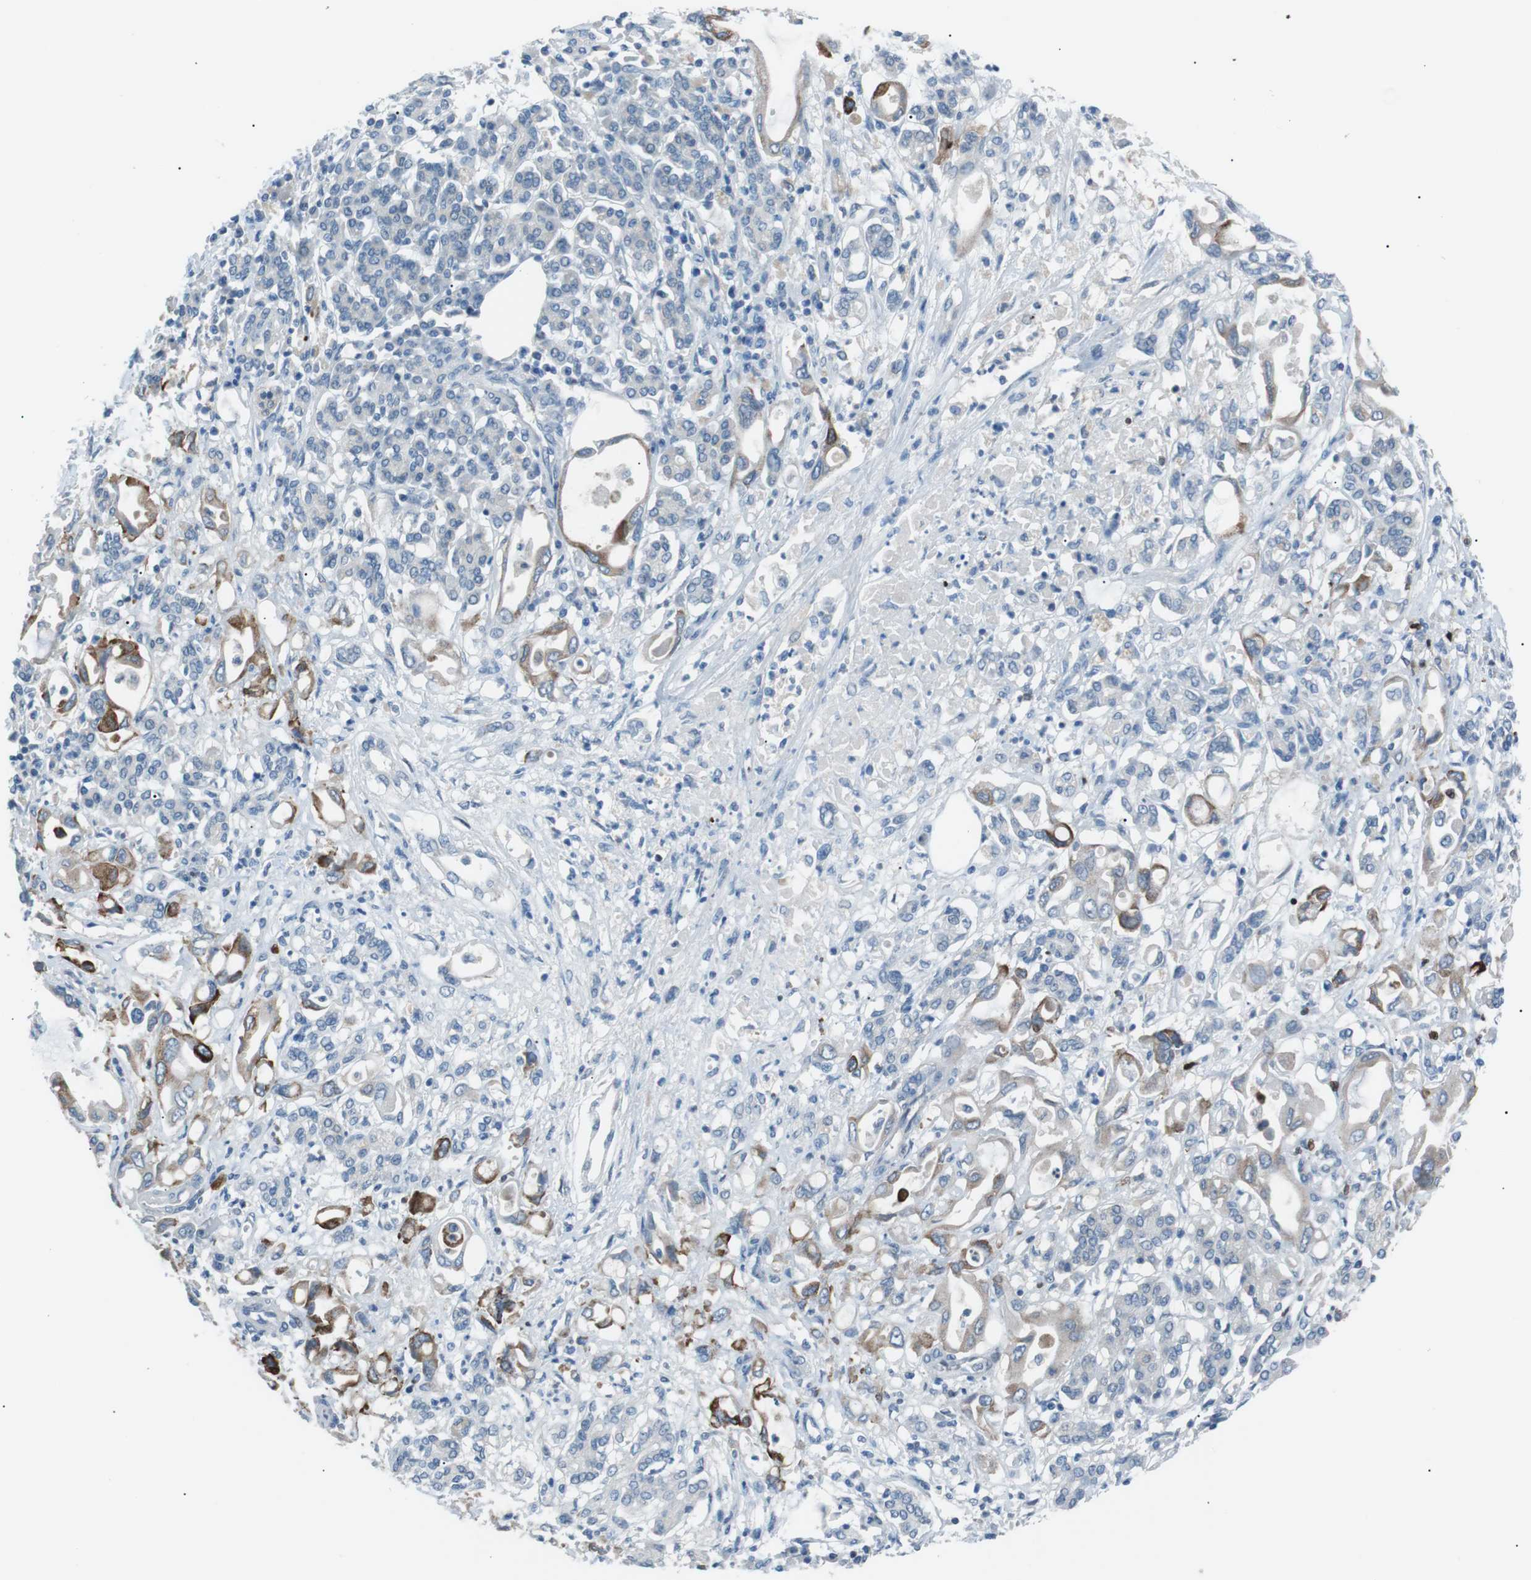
{"staining": {"intensity": "moderate", "quantity": "<25%", "location": "cytoplasmic/membranous"}, "tissue": "pancreatic cancer", "cell_type": "Tumor cells", "image_type": "cancer", "snomed": [{"axis": "morphology", "description": "Adenocarcinoma, NOS"}, {"axis": "topography", "description": "Pancreas"}], "caption": "Protein analysis of pancreatic adenocarcinoma tissue exhibits moderate cytoplasmic/membranous staining in about <25% of tumor cells.", "gene": "CDH26", "patient": {"sex": "female", "age": 57}}